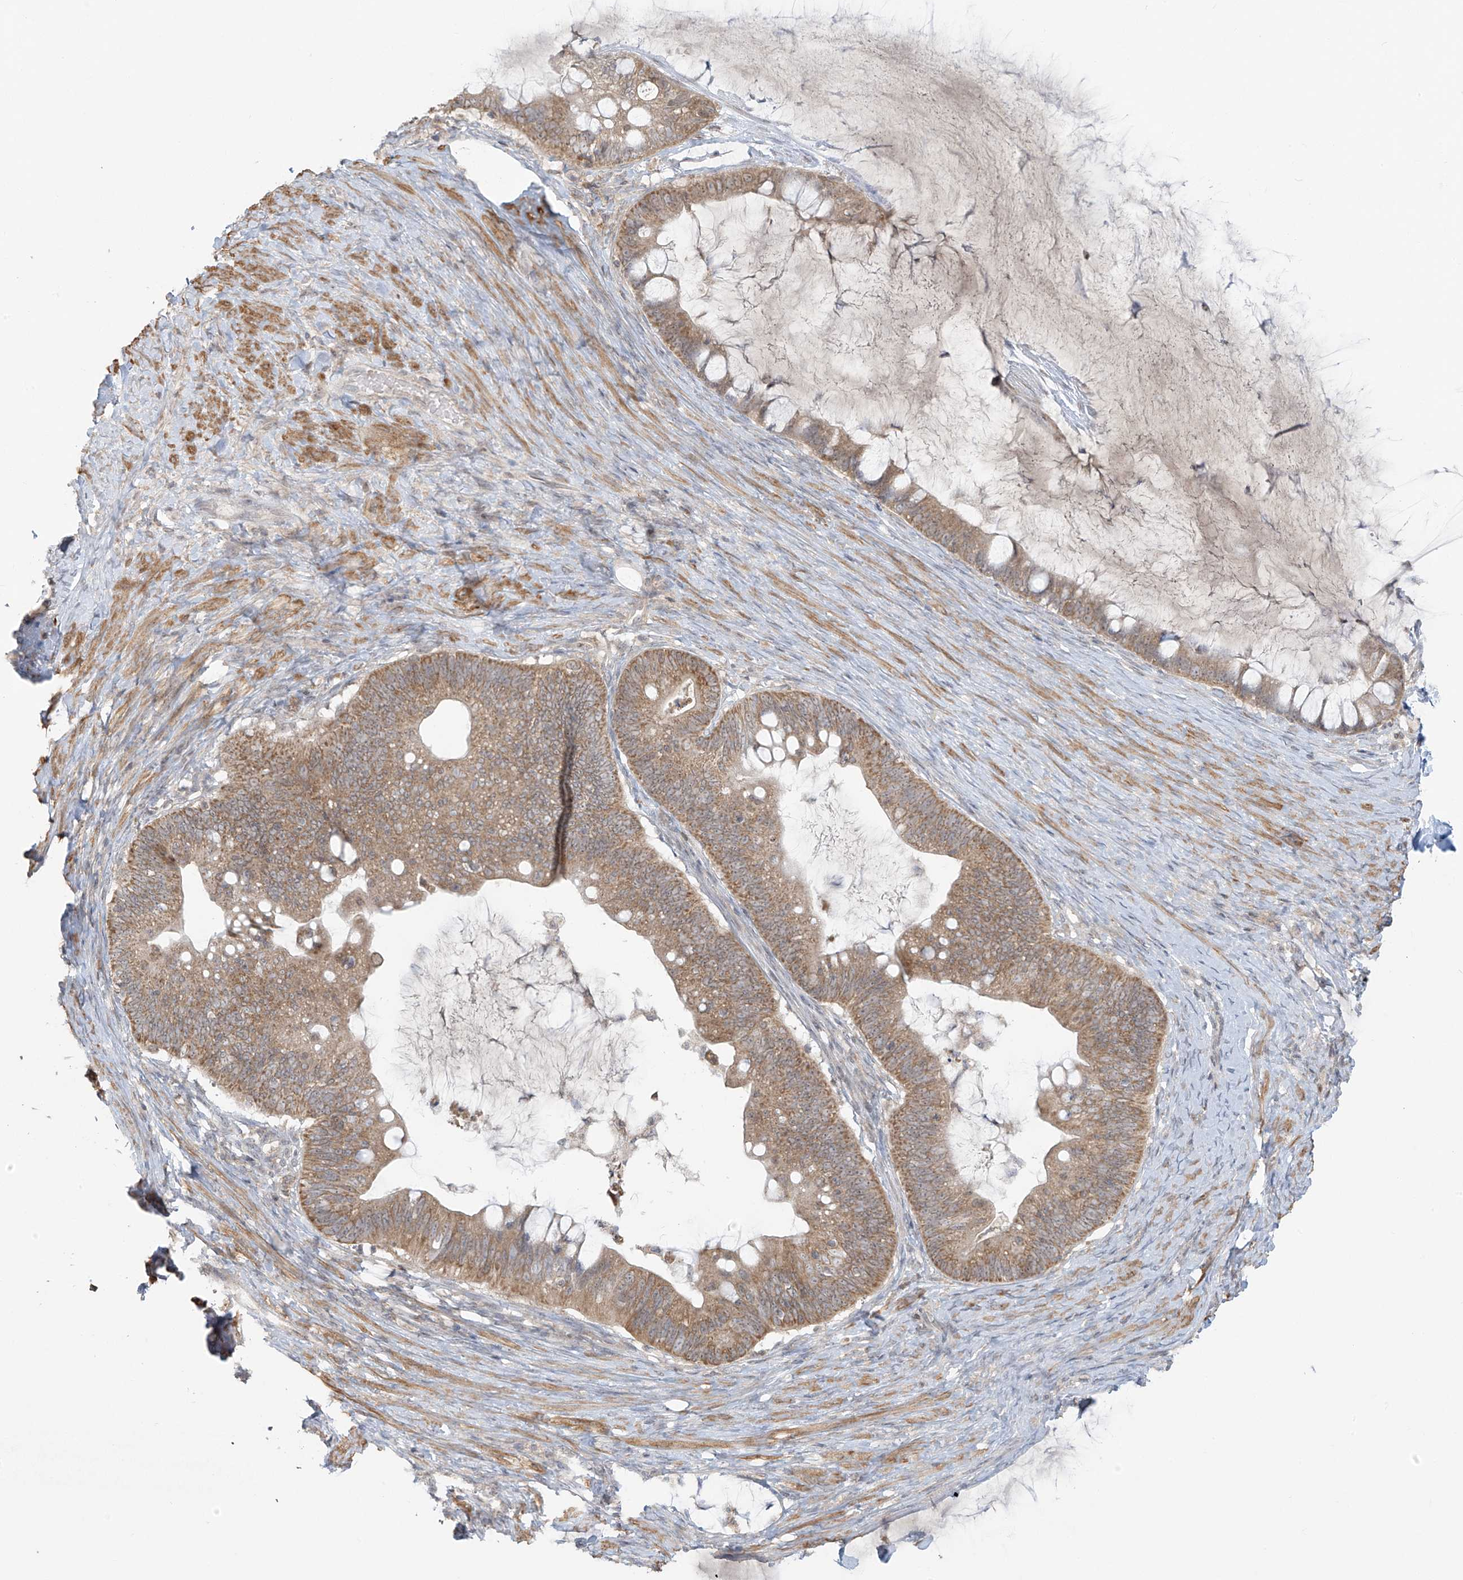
{"staining": {"intensity": "moderate", "quantity": ">75%", "location": "cytoplasmic/membranous"}, "tissue": "ovarian cancer", "cell_type": "Tumor cells", "image_type": "cancer", "snomed": [{"axis": "morphology", "description": "Cystadenocarcinoma, mucinous, NOS"}, {"axis": "topography", "description": "Ovary"}], "caption": "Ovarian cancer tissue shows moderate cytoplasmic/membranous expression in about >75% of tumor cells, visualized by immunohistochemistry. Using DAB (3,3'-diaminobenzidine) (brown) and hematoxylin (blue) stains, captured at high magnification using brightfield microscopy.", "gene": "HDDC2", "patient": {"sex": "female", "age": 61}}